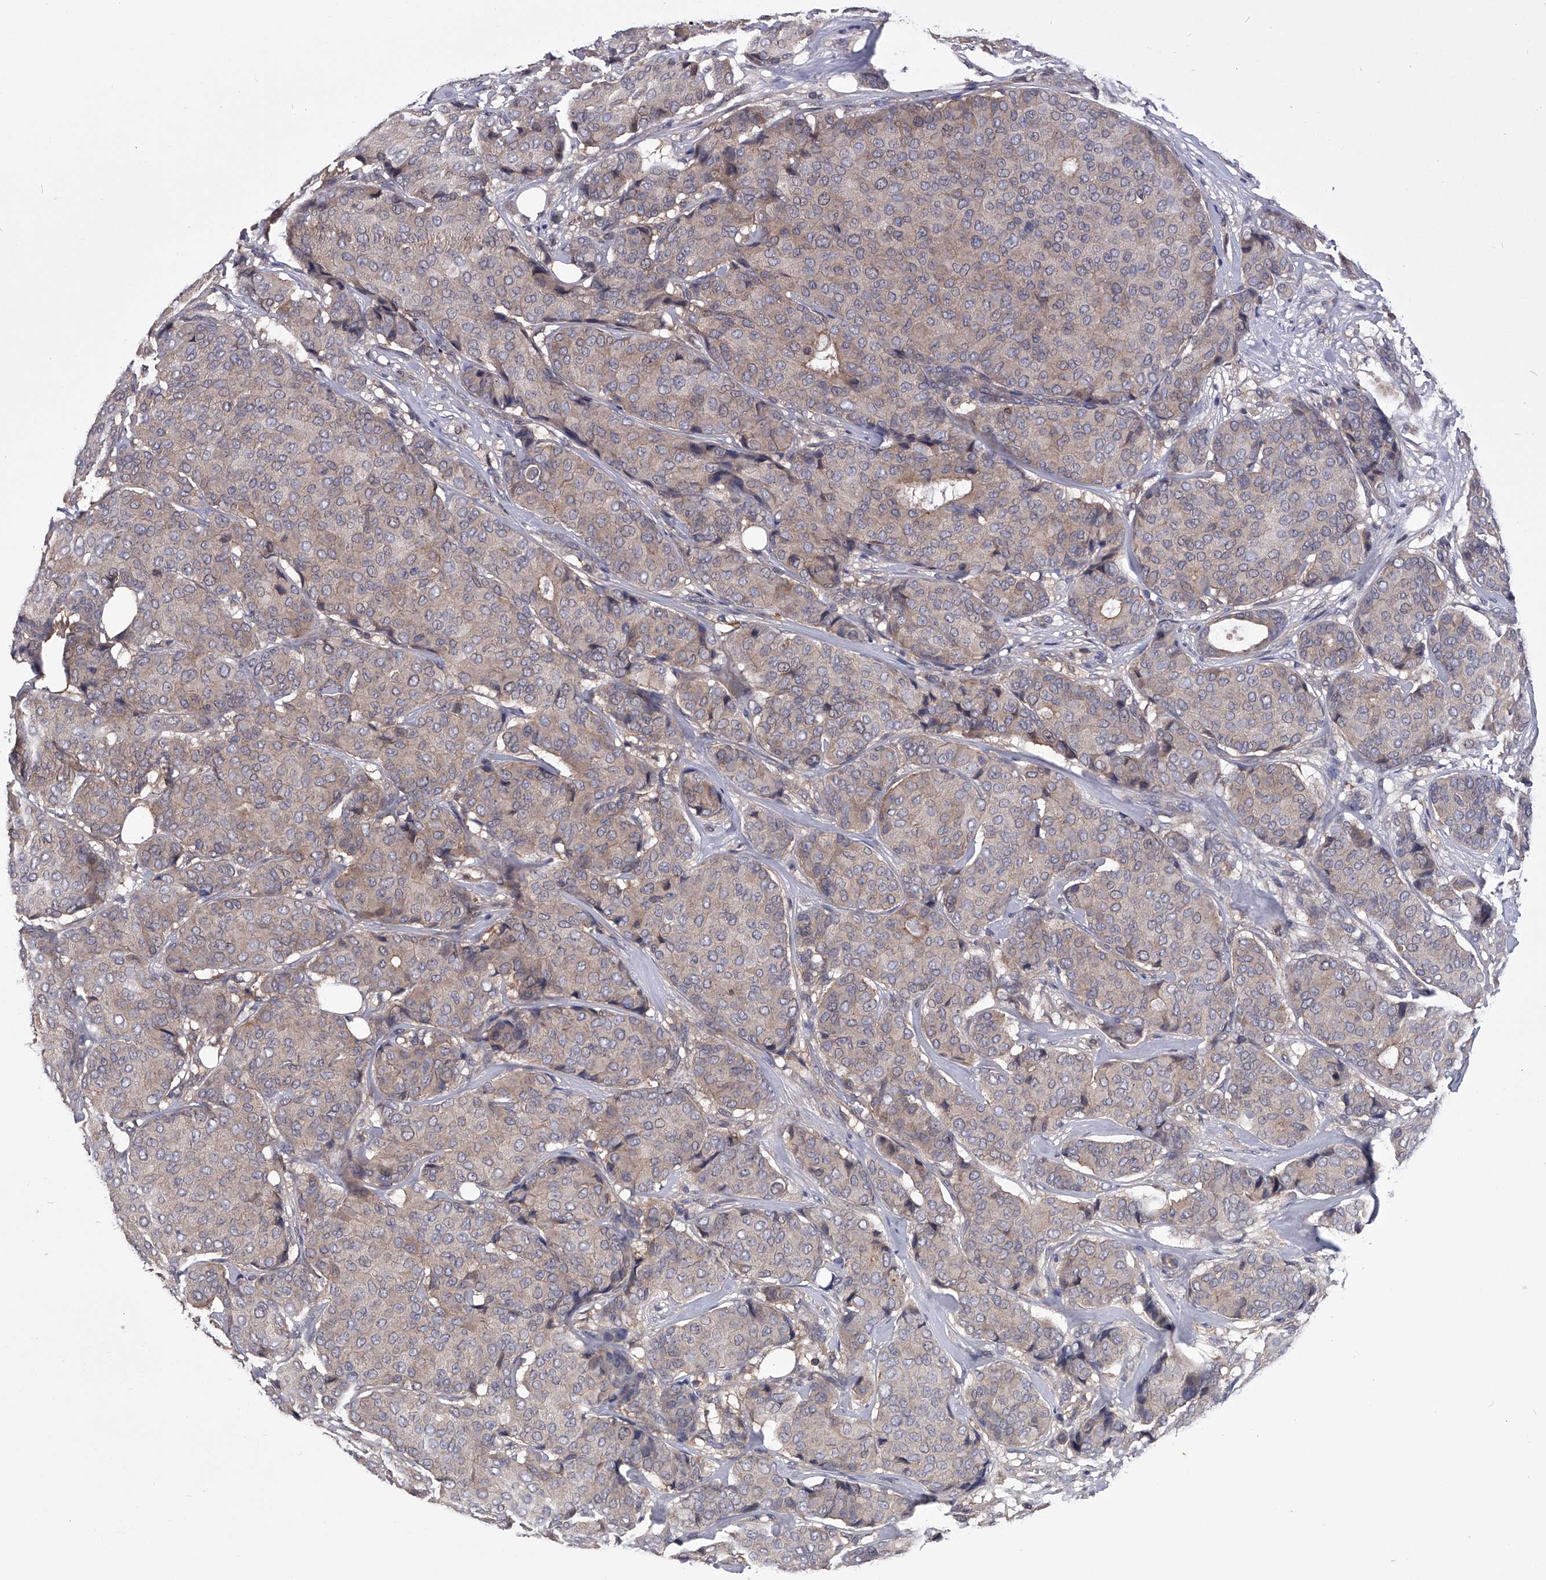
{"staining": {"intensity": "weak", "quantity": "25%-75%", "location": "cytoplasmic/membranous"}, "tissue": "breast cancer", "cell_type": "Tumor cells", "image_type": "cancer", "snomed": [{"axis": "morphology", "description": "Duct carcinoma"}, {"axis": "topography", "description": "Breast"}], "caption": "IHC (DAB) staining of intraductal carcinoma (breast) reveals weak cytoplasmic/membranous protein expression in about 25%-75% of tumor cells. (DAB IHC with brightfield microscopy, high magnification).", "gene": "PAN3", "patient": {"sex": "female", "age": 75}}